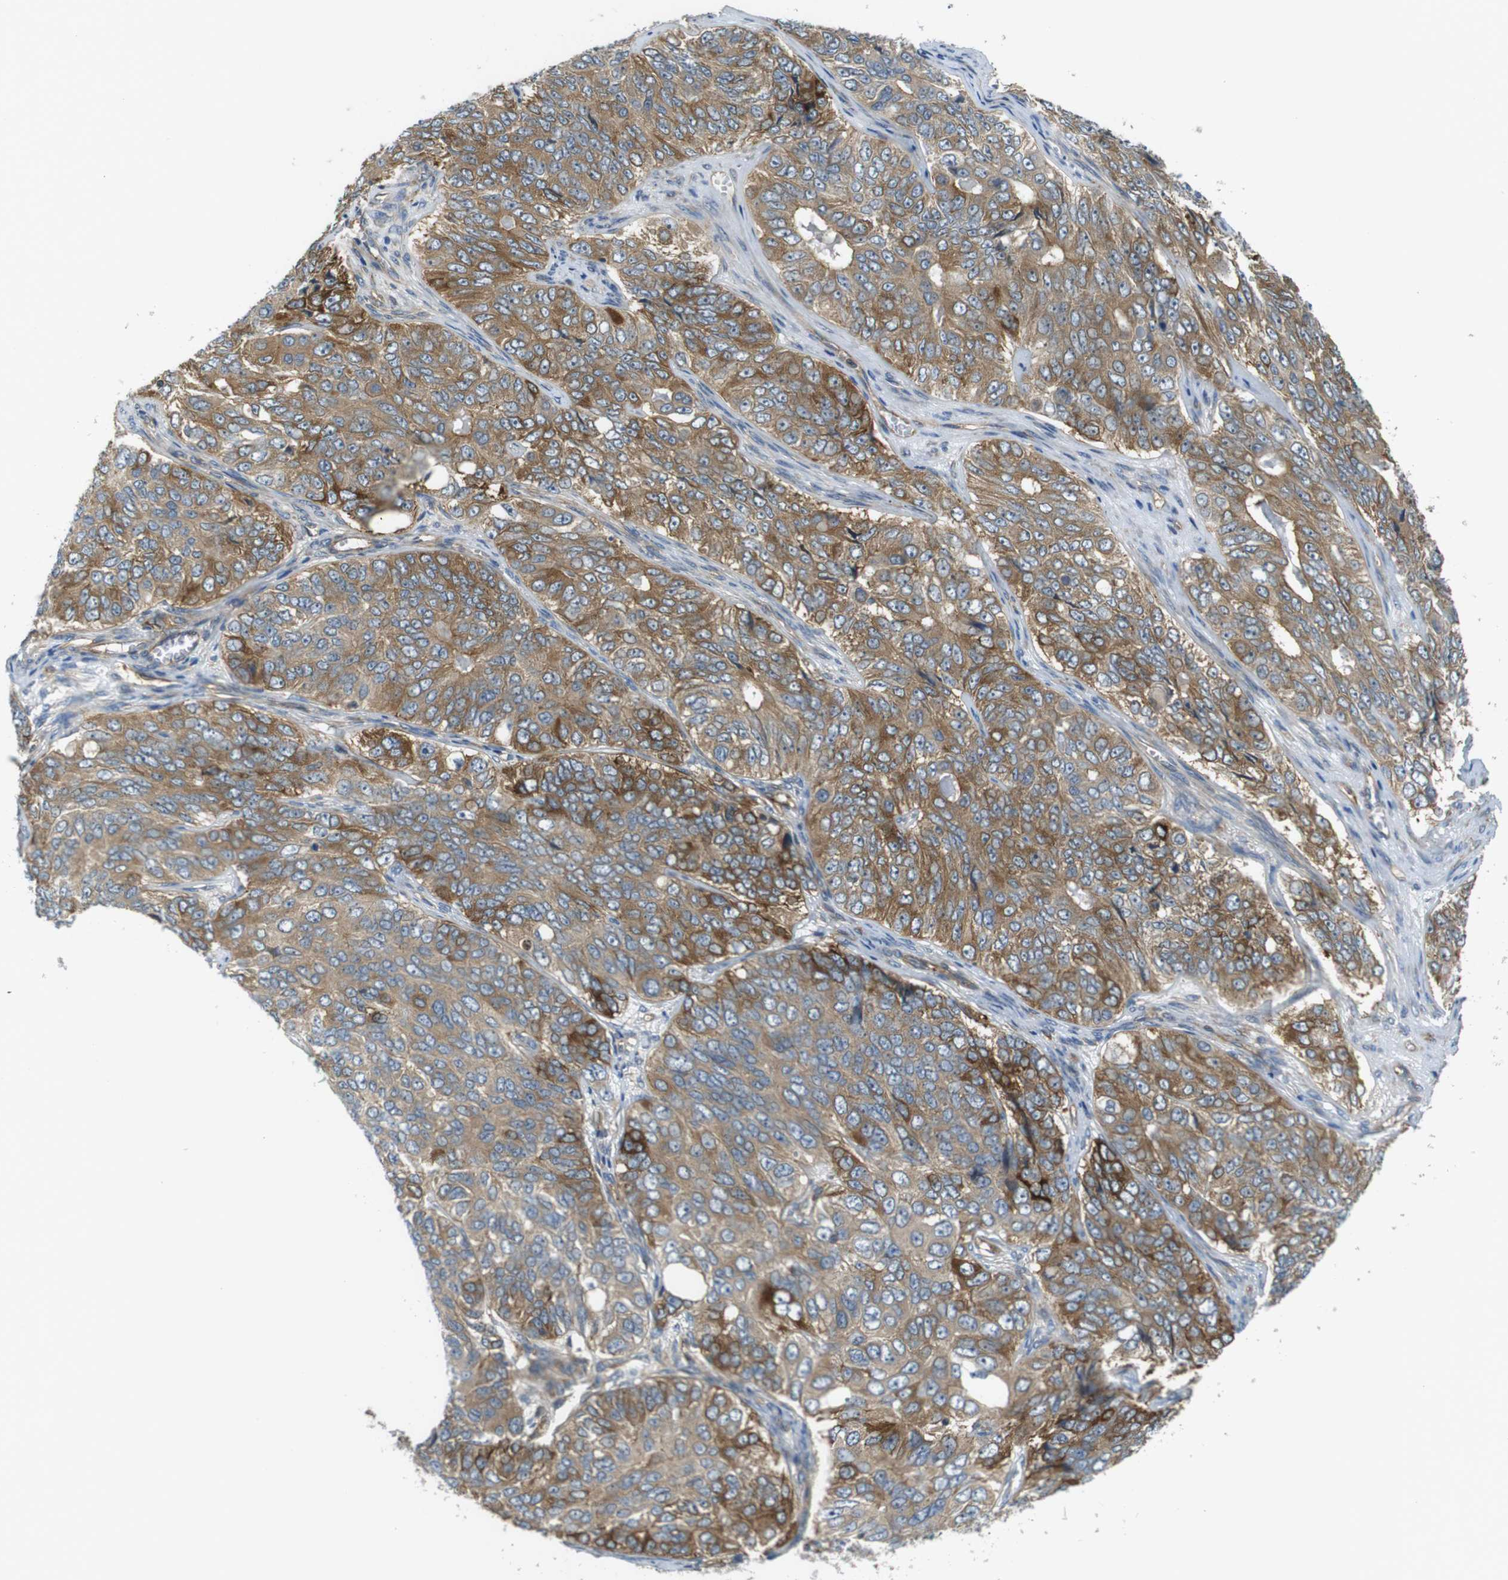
{"staining": {"intensity": "moderate", "quantity": ">75%", "location": "cytoplasmic/membranous"}, "tissue": "ovarian cancer", "cell_type": "Tumor cells", "image_type": "cancer", "snomed": [{"axis": "morphology", "description": "Carcinoma, endometroid"}, {"axis": "topography", "description": "Ovary"}], "caption": "Immunohistochemistry (IHC) of ovarian cancer shows medium levels of moderate cytoplasmic/membranous expression in about >75% of tumor cells.", "gene": "TSC1", "patient": {"sex": "female", "age": 51}}